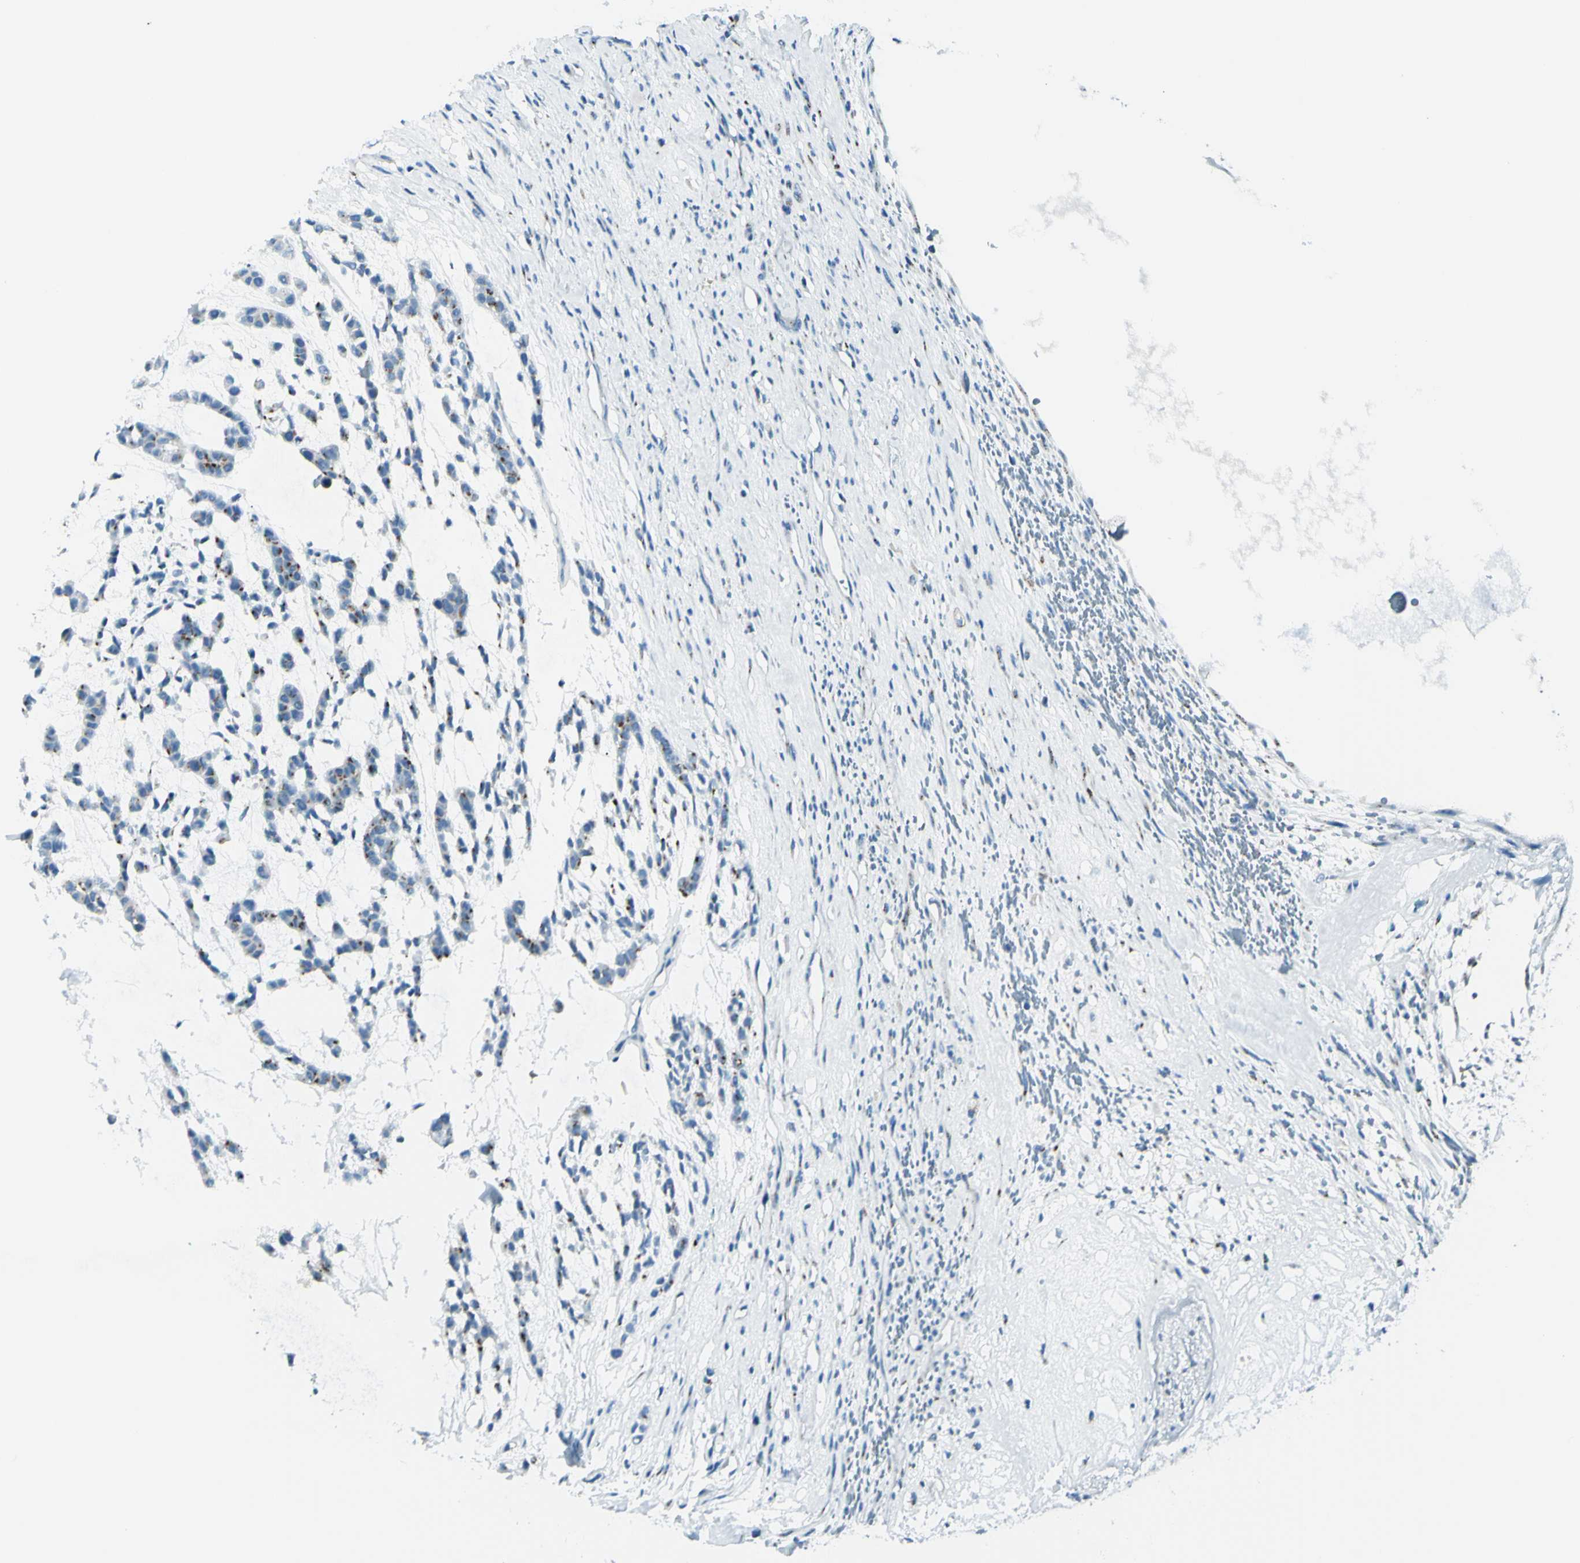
{"staining": {"intensity": "moderate", "quantity": ">75%", "location": "cytoplasmic/membranous"}, "tissue": "head and neck cancer", "cell_type": "Tumor cells", "image_type": "cancer", "snomed": [{"axis": "morphology", "description": "Adenocarcinoma, NOS"}, {"axis": "morphology", "description": "Adenoma, NOS"}, {"axis": "topography", "description": "Head-Neck"}], "caption": "Brown immunohistochemical staining in human adenocarcinoma (head and neck) exhibits moderate cytoplasmic/membranous expression in approximately >75% of tumor cells.", "gene": "B4GALT1", "patient": {"sex": "female", "age": 55}}